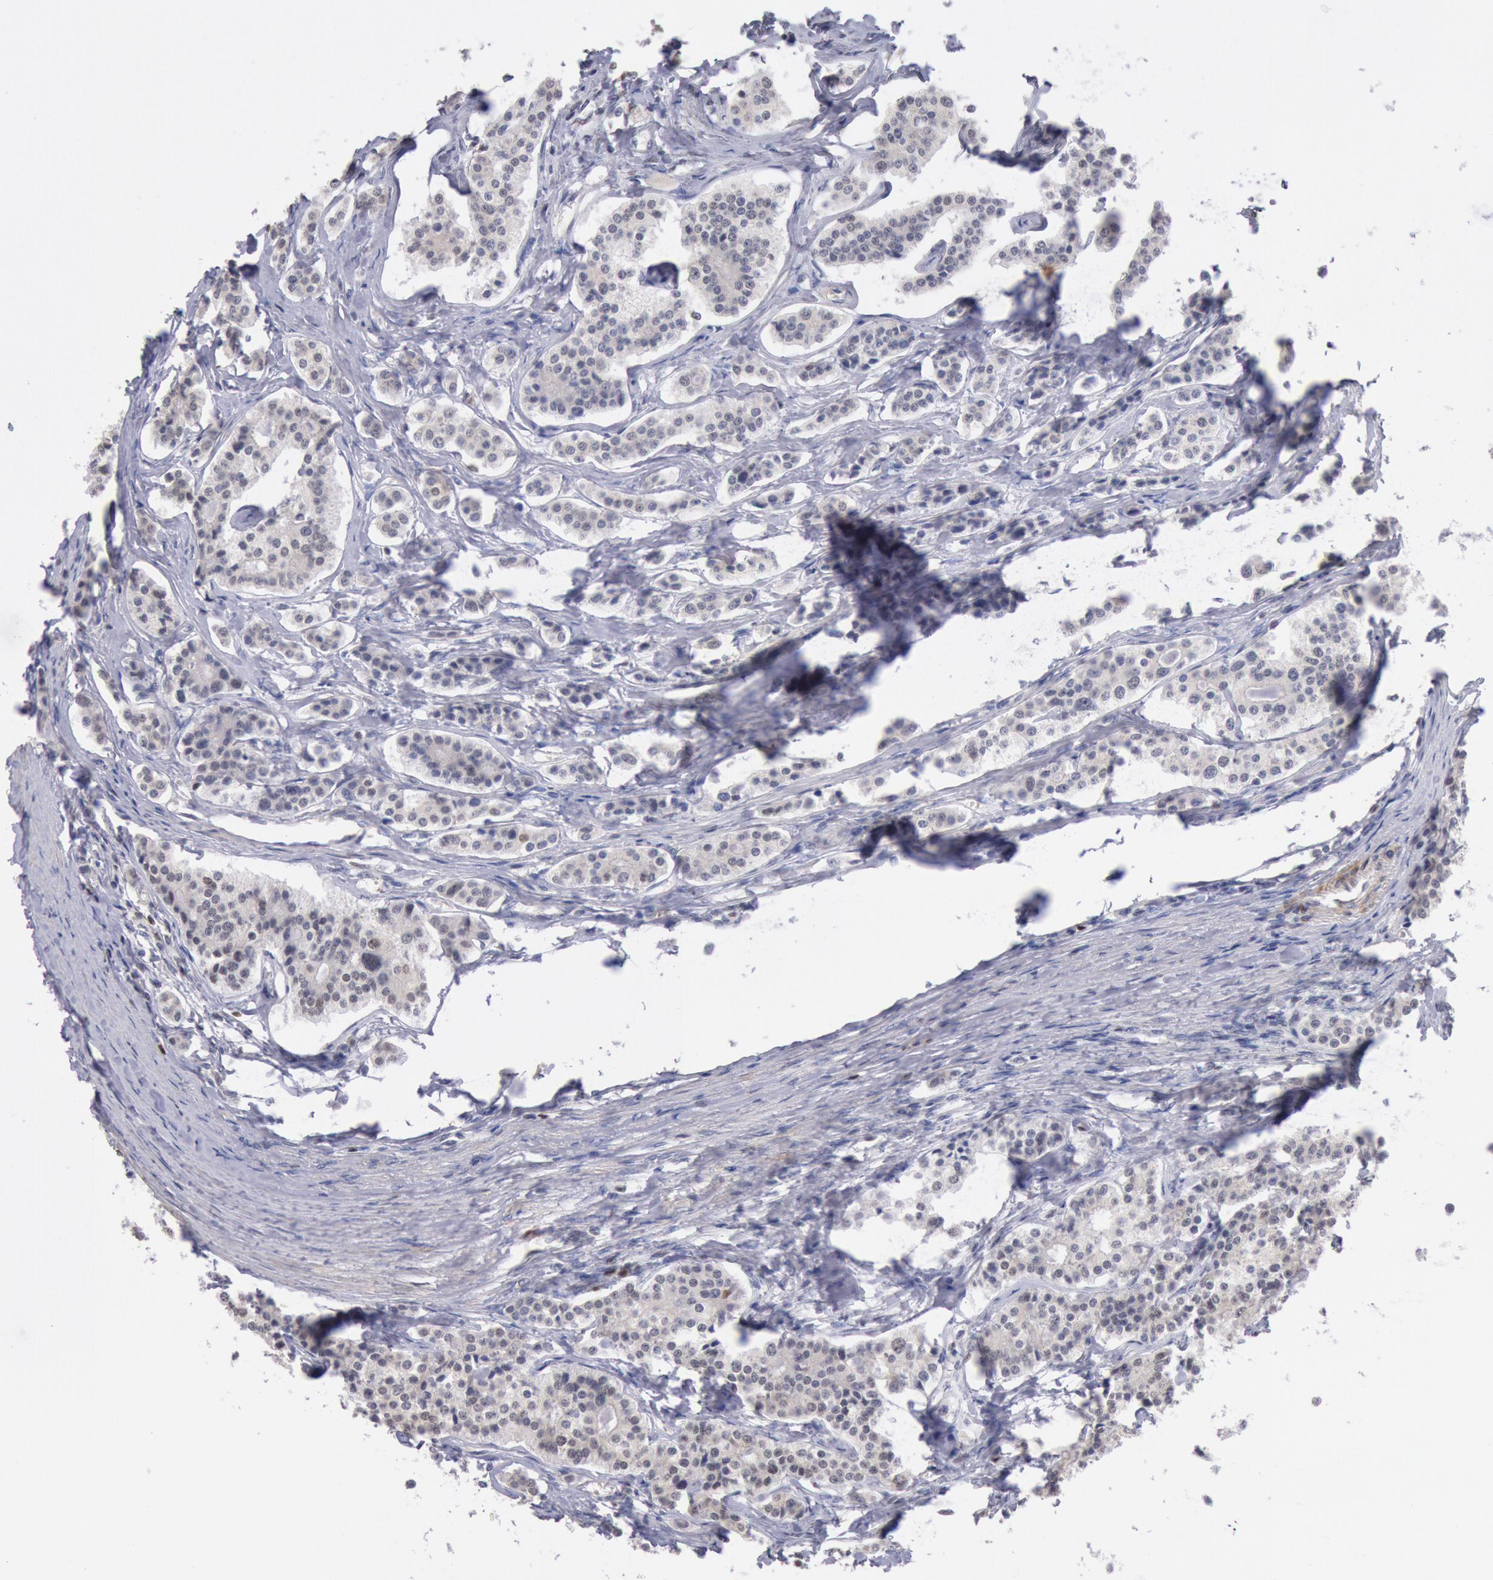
{"staining": {"intensity": "moderate", "quantity": "25%-75%", "location": "cytoplasmic/membranous,nuclear"}, "tissue": "carcinoid", "cell_type": "Tumor cells", "image_type": "cancer", "snomed": [{"axis": "morphology", "description": "Carcinoid, malignant, NOS"}, {"axis": "topography", "description": "Small intestine"}], "caption": "Human malignant carcinoid stained with a brown dye exhibits moderate cytoplasmic/membranous and nuclear positive staining in approximately 25%-75% of tumor cells.", "gene": "RPS6KA5", "patient": {"sex": "male", "age": 63}}